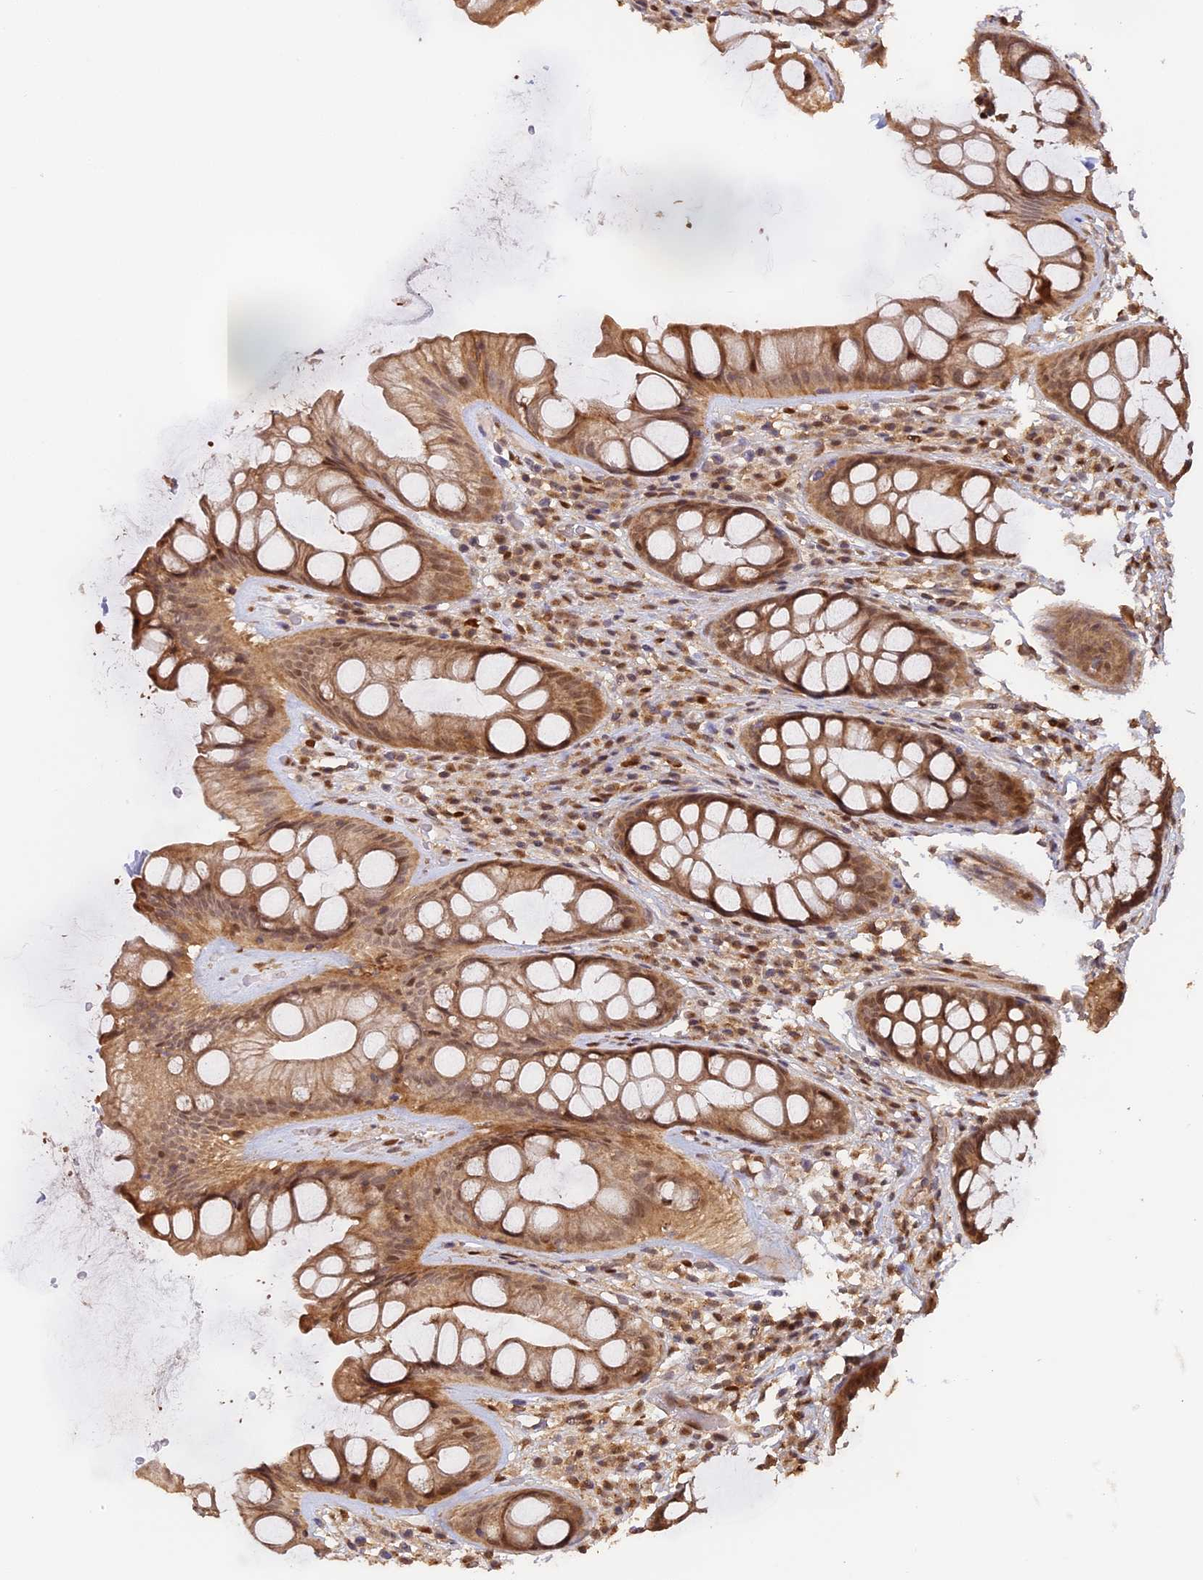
{"staining": {"intensity": "moderate", "quantity": ">75%", "location": "cytoplasmic/membranous,nuclear"}, "tissue": "rectum", "cell_type": "Glandular cells", "image_type": "normal", "snomed": [{"axis": "morphology", "description": "Normal tissue, NOS"}, {"axis": "topography", "description": "Rectum"}], "caption": "Immunohistochemistry of normal rectum demonstrates medium levels of moderate cytoplasmic/membranous,nuclear positivity in about >75% of glandular cells.", "gene": "MYBL2", "patient": {"sex": "male", "age": 74}}